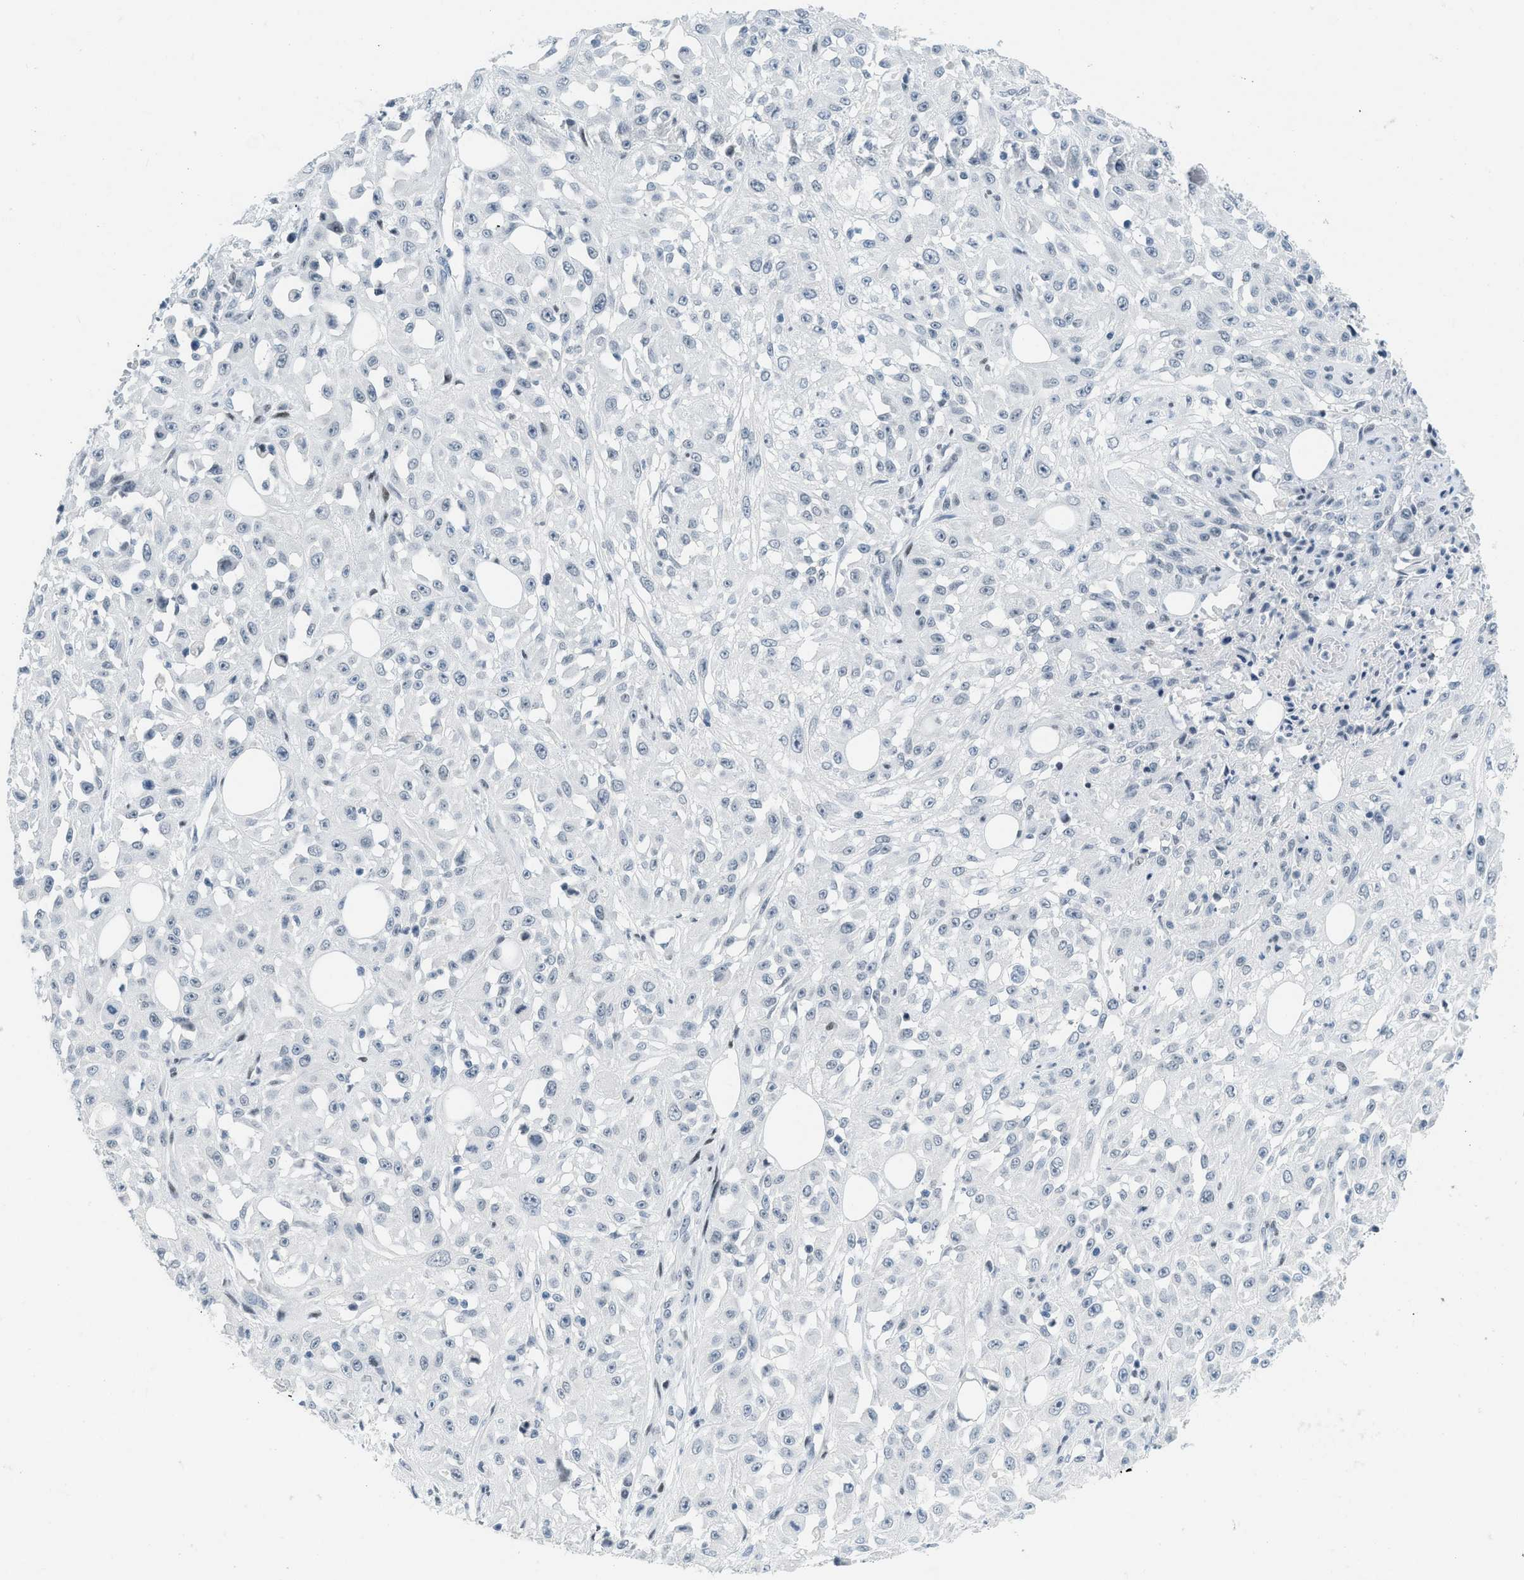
{"staining": {"intensity": "negative", "quantity": "none", "location": "none"}, "tissue": "skin cancer", "cell_type": "Tumor cells", "image_type": "cancer", "snomed": [{"axis": "morphology", "description": "Squamous cell carcinoma, NOS"}, {"axis": "morphology", "description": "Squamous cell carcinoma, metastatic, NOS"}, {"axis": "topography", "description": "Skin"}, {"axis": "topography", "description": "Lymph node"}], "caption": "A photomicrograph of skin cancer (squamous cell carcinoma) stained for a protein demonstrates no brown staining in tumor cells.", "gene": "PBX1", "patient": {"sex": "male", "age": 75}}